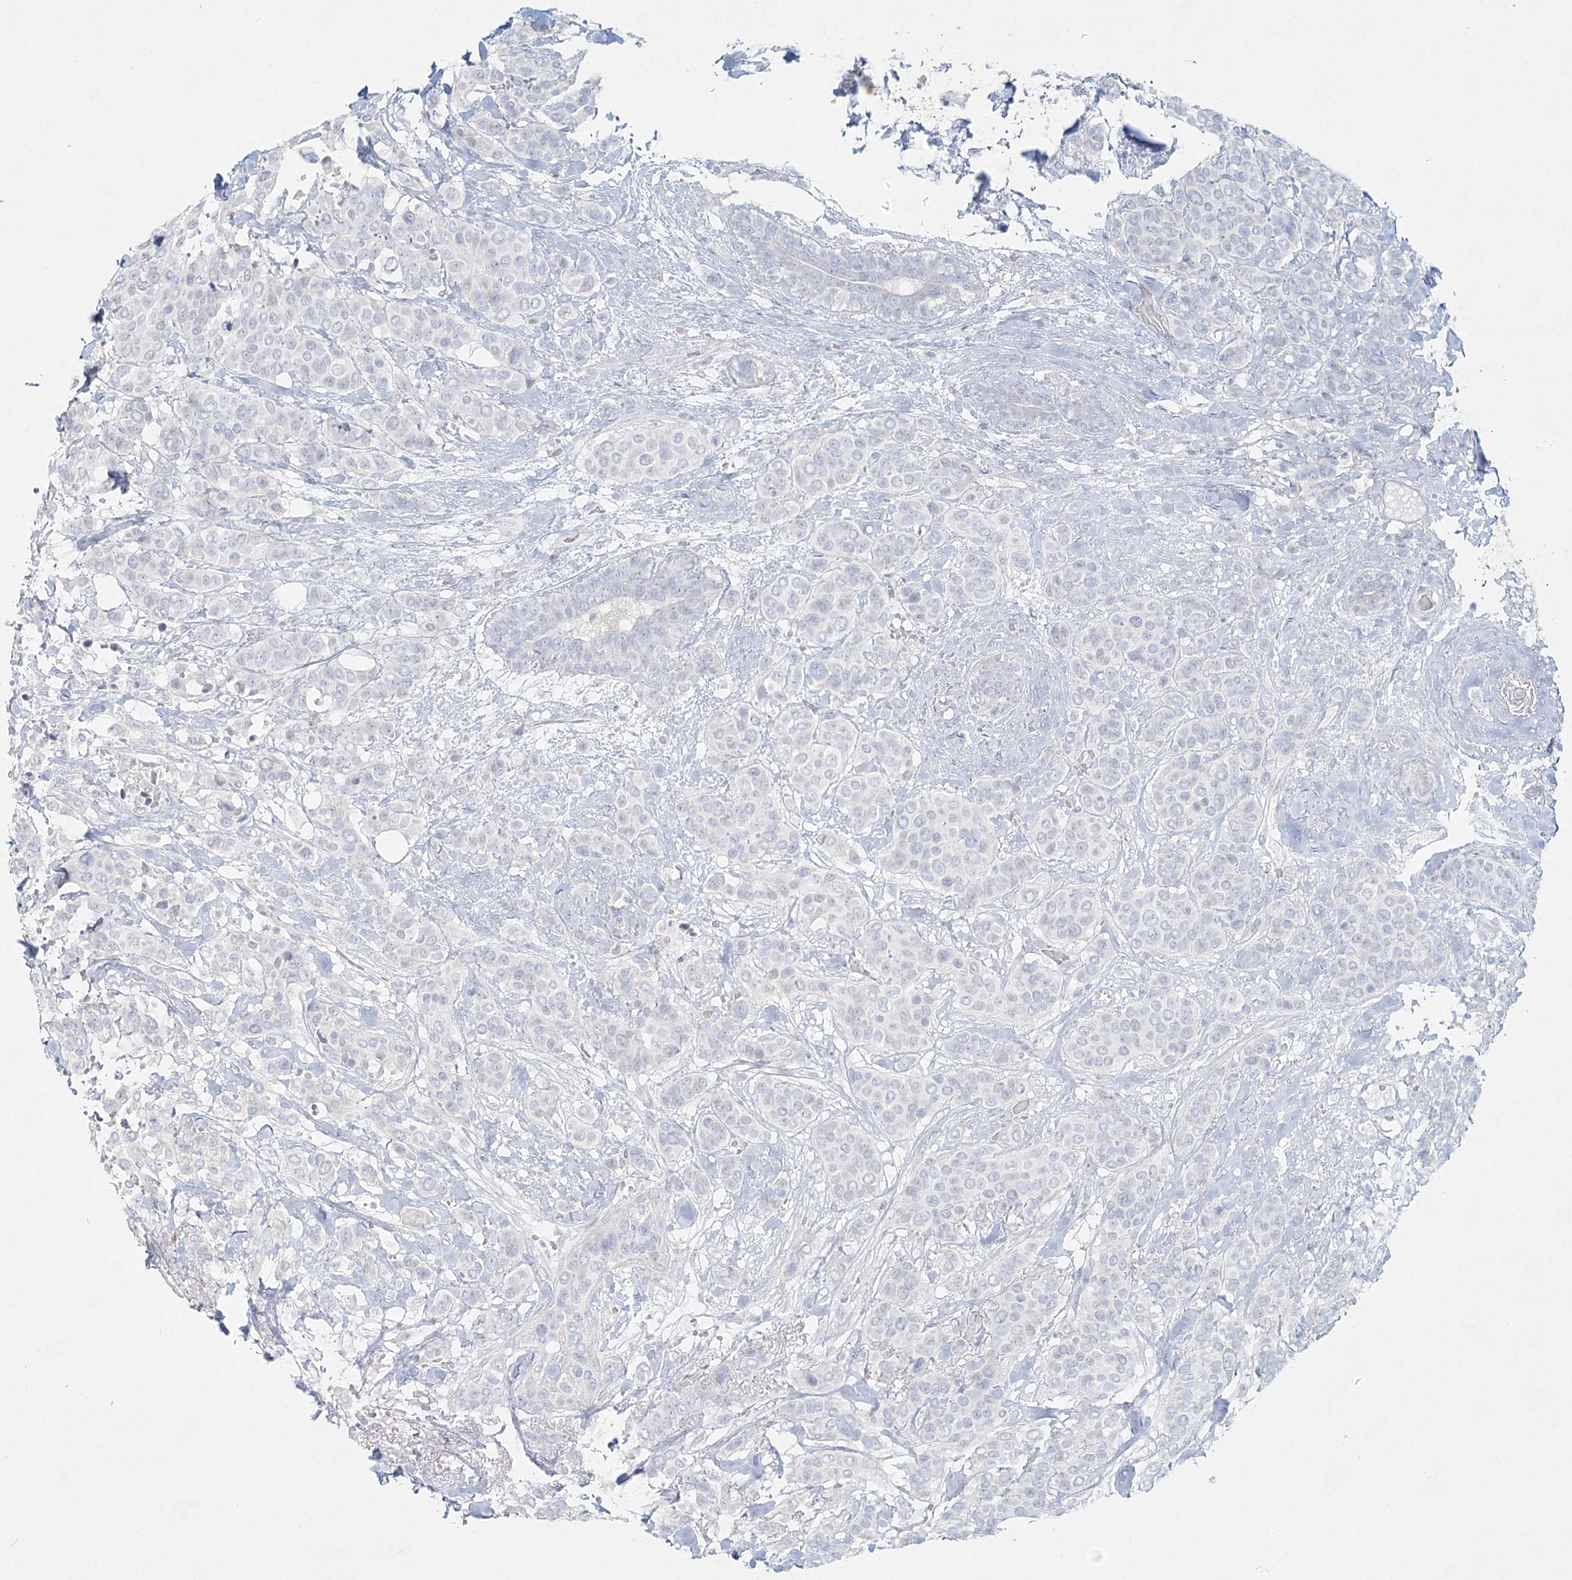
{"staining": {"intensity": "negative", "quantity": "none", "location": "none"}, "tissue": "breast cancer", "cell_type": "Tumor cells", "image_type": "cancer", "snomed": [{"axis": "morphology", "description": "Lobular carcinoma"}, {"axis": "topography", "description": "Breast"}], "caption": "A photomicrograph of human breast cancer is negative for staining in tumor cells.", "gene": "LRP2BP", "patient": {"sex": "female", "age": 51}}